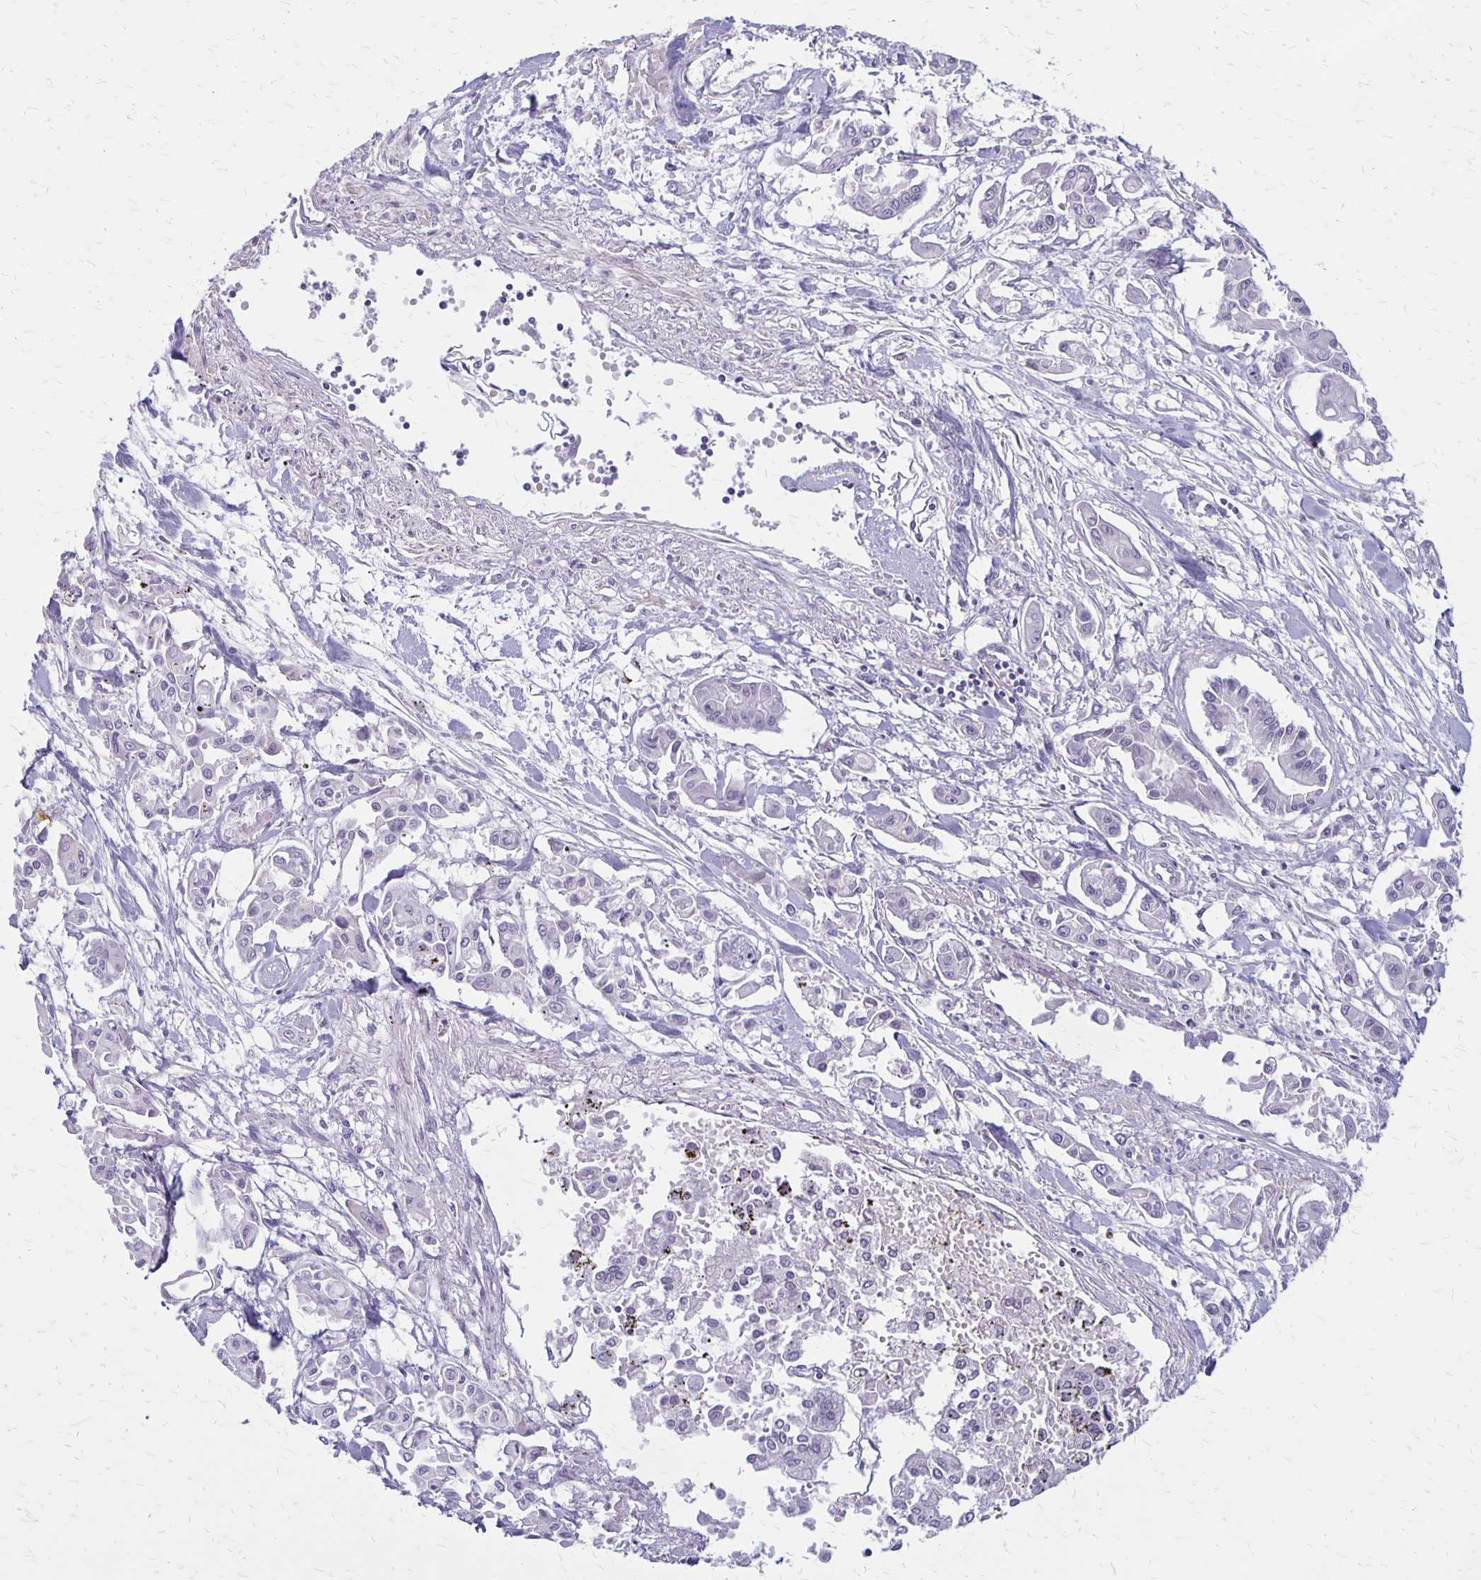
{"staining": {"intensity": "negative", "quantity": "none", "location": "none"}, "tissue": "pancreatic cancer", "cell_type": "Tumor cells", "image_type": "cancer", "snomed": [{"axis": "morphology", "description": "Adenocarcinoma, NOS"}, {"axis": "topography", "description": "Pancreas"}], "caption": "A high-resolution micrograph shows immunohistochemistry (IHC) staining of pancreatic cancer, which displays no significant positivity in tumor cells.", "gene": "HOMER1", "patient": {"sex": "male", "age": 61}}